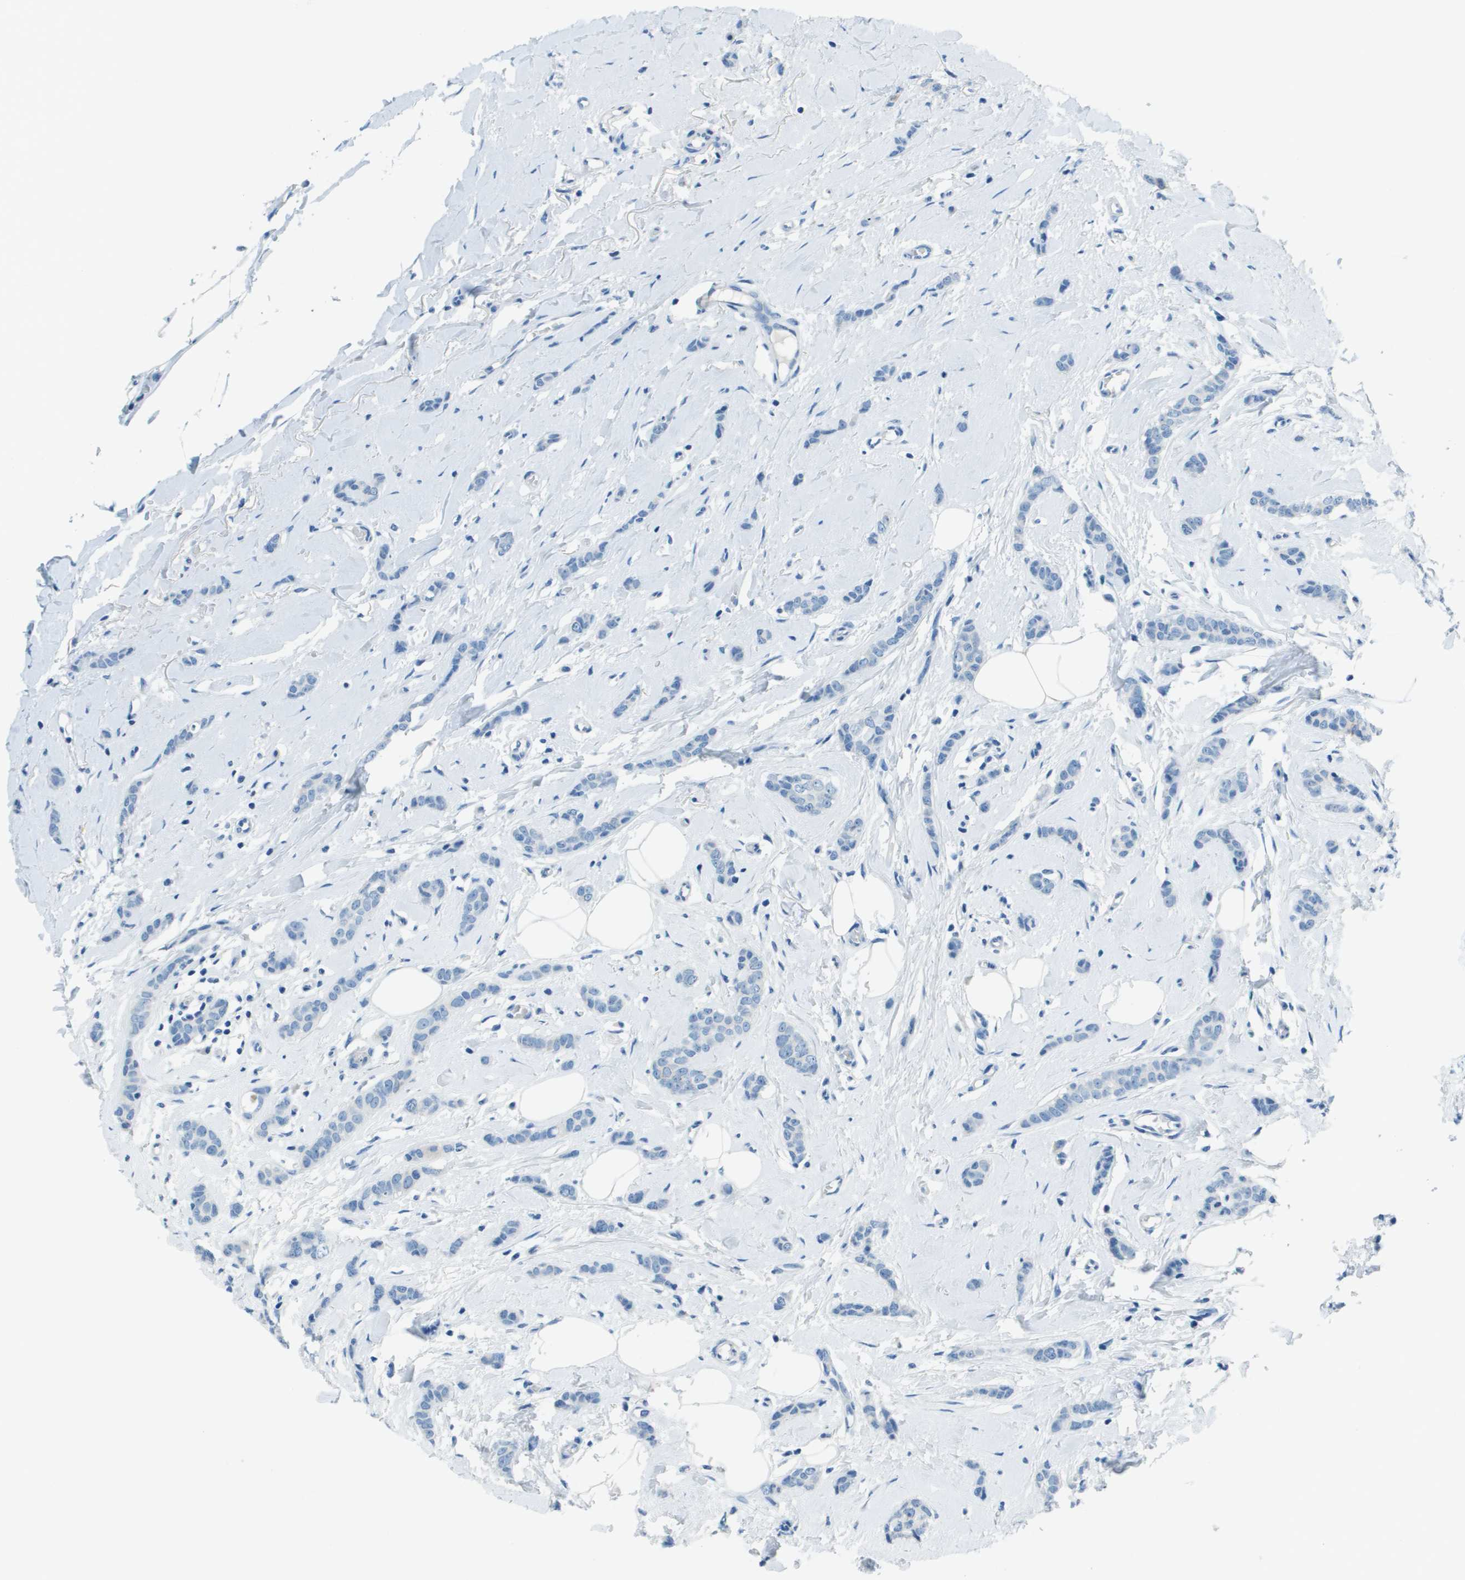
{"staining": {"intensity": "negative", "quantity": "none", "location": "none"}, "tissue": "breast cancer", "cell_type": "Tumor cells", "image_type": "cancer", "snomed": [{"axis": "morphology", "description": "Lobular carcinoma"}, {"axis": "topography", "description": "Skin"}, {"axis": "topography", "description": "Breast"}], "caption": "Micrograph shows no protein staining in tumor cells of lobular carcinoma (breast) tissue. (DAB (3,3'-diaminobenzidine) immunohistochemistry (IHC) with hematoxylin counter stain).", "gene": "SLC16A10", "patient": {"sex": "female", "age": 46}}